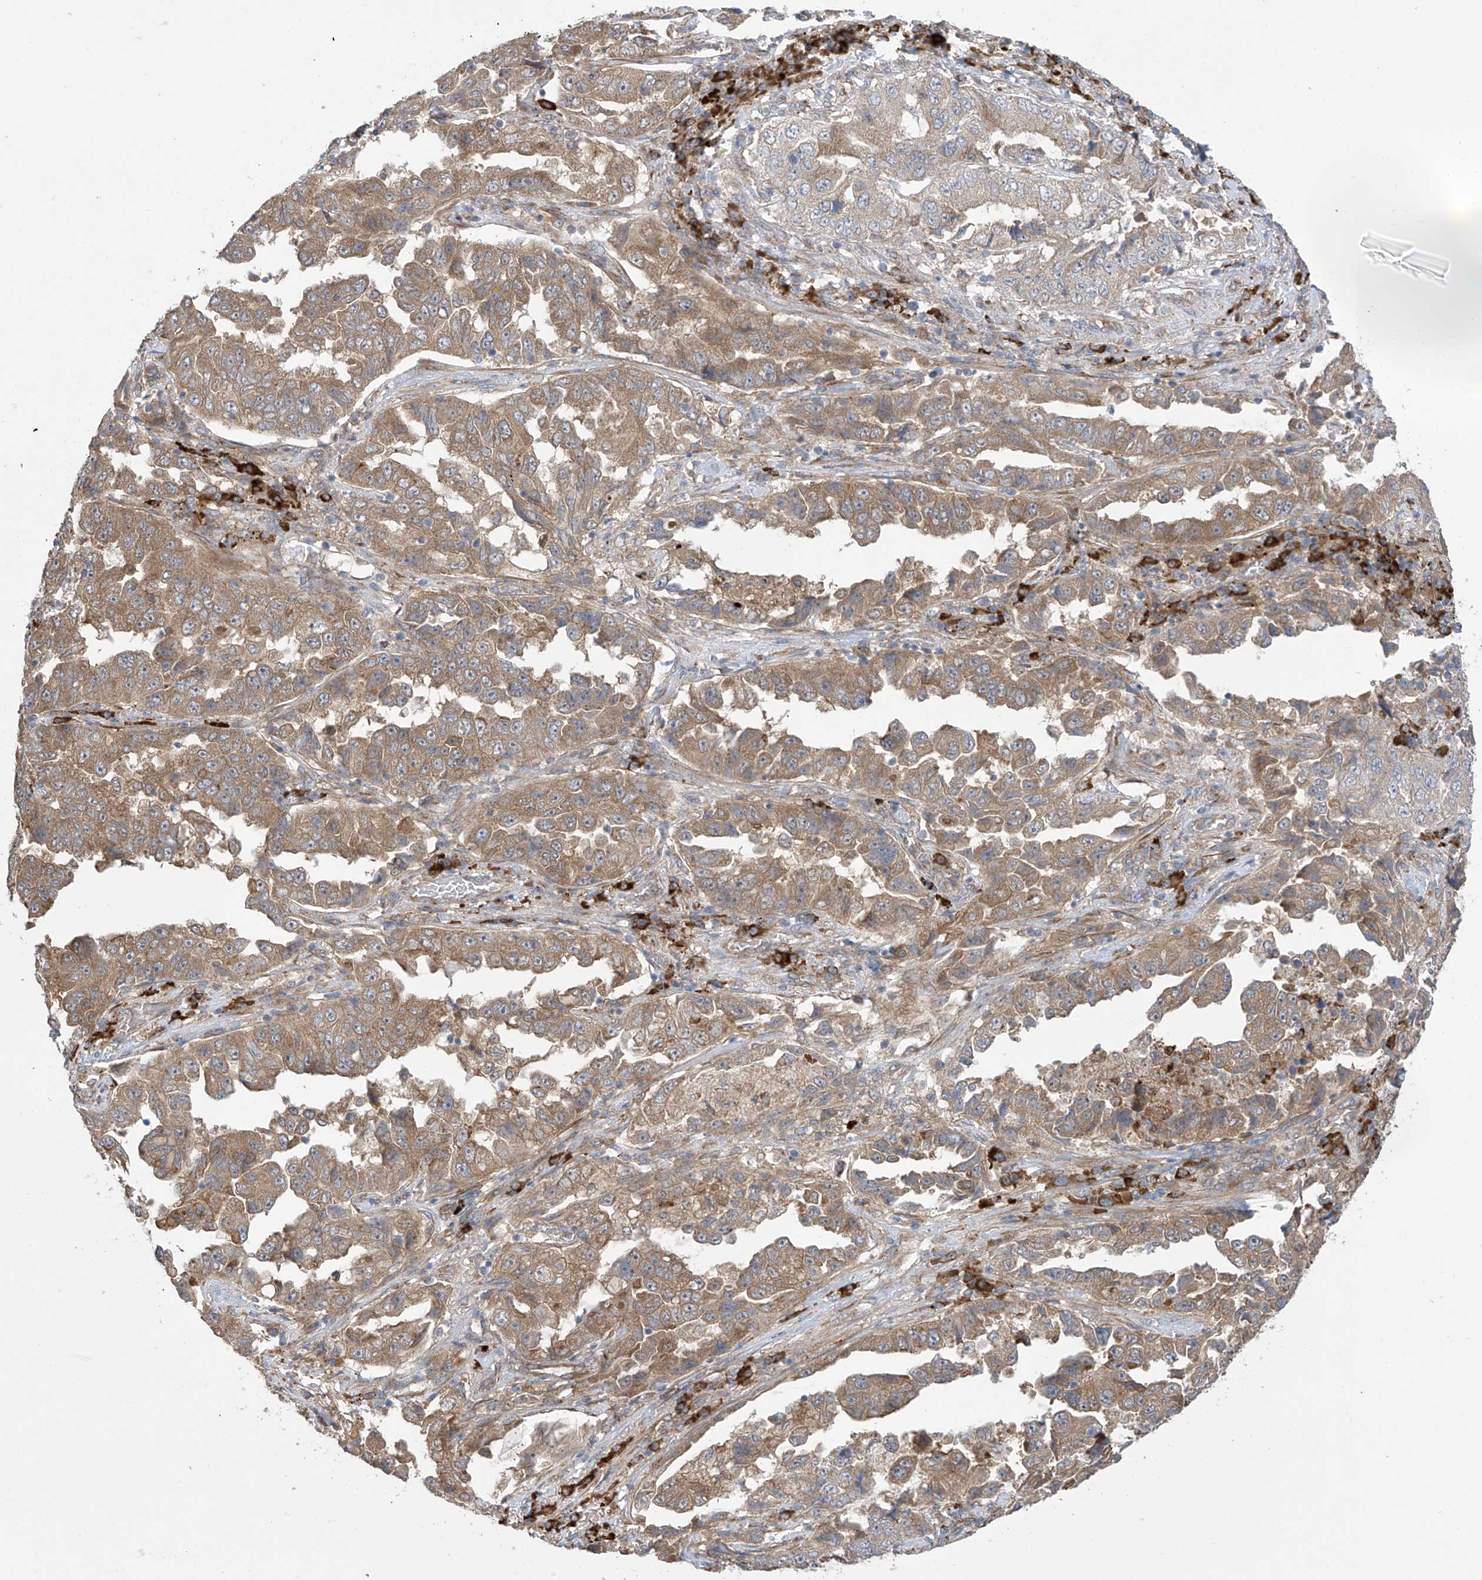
{"staining": {"intensity": "moderate", "quantity": ">75%", "location": "cytoplasmic/membranous"}, "tissue": "lung cancer", "cell_type": "Tumor cells", "image_type": "cancer", "snomed": [{"axis": "morphology", "description": "Adenocarcinoma, NOS"}, {"axis": "topography", "description": "Lung"}], "caption": "Approximately >75% of tumor cells in lung cancer (adenocarcinoma) show moderate cytoplasmic/membranous protein positivity as visualized by brown immunohistochemical staining.", "gene": "KIAA1522", "patient": {"sex": "female", "age": 51}}